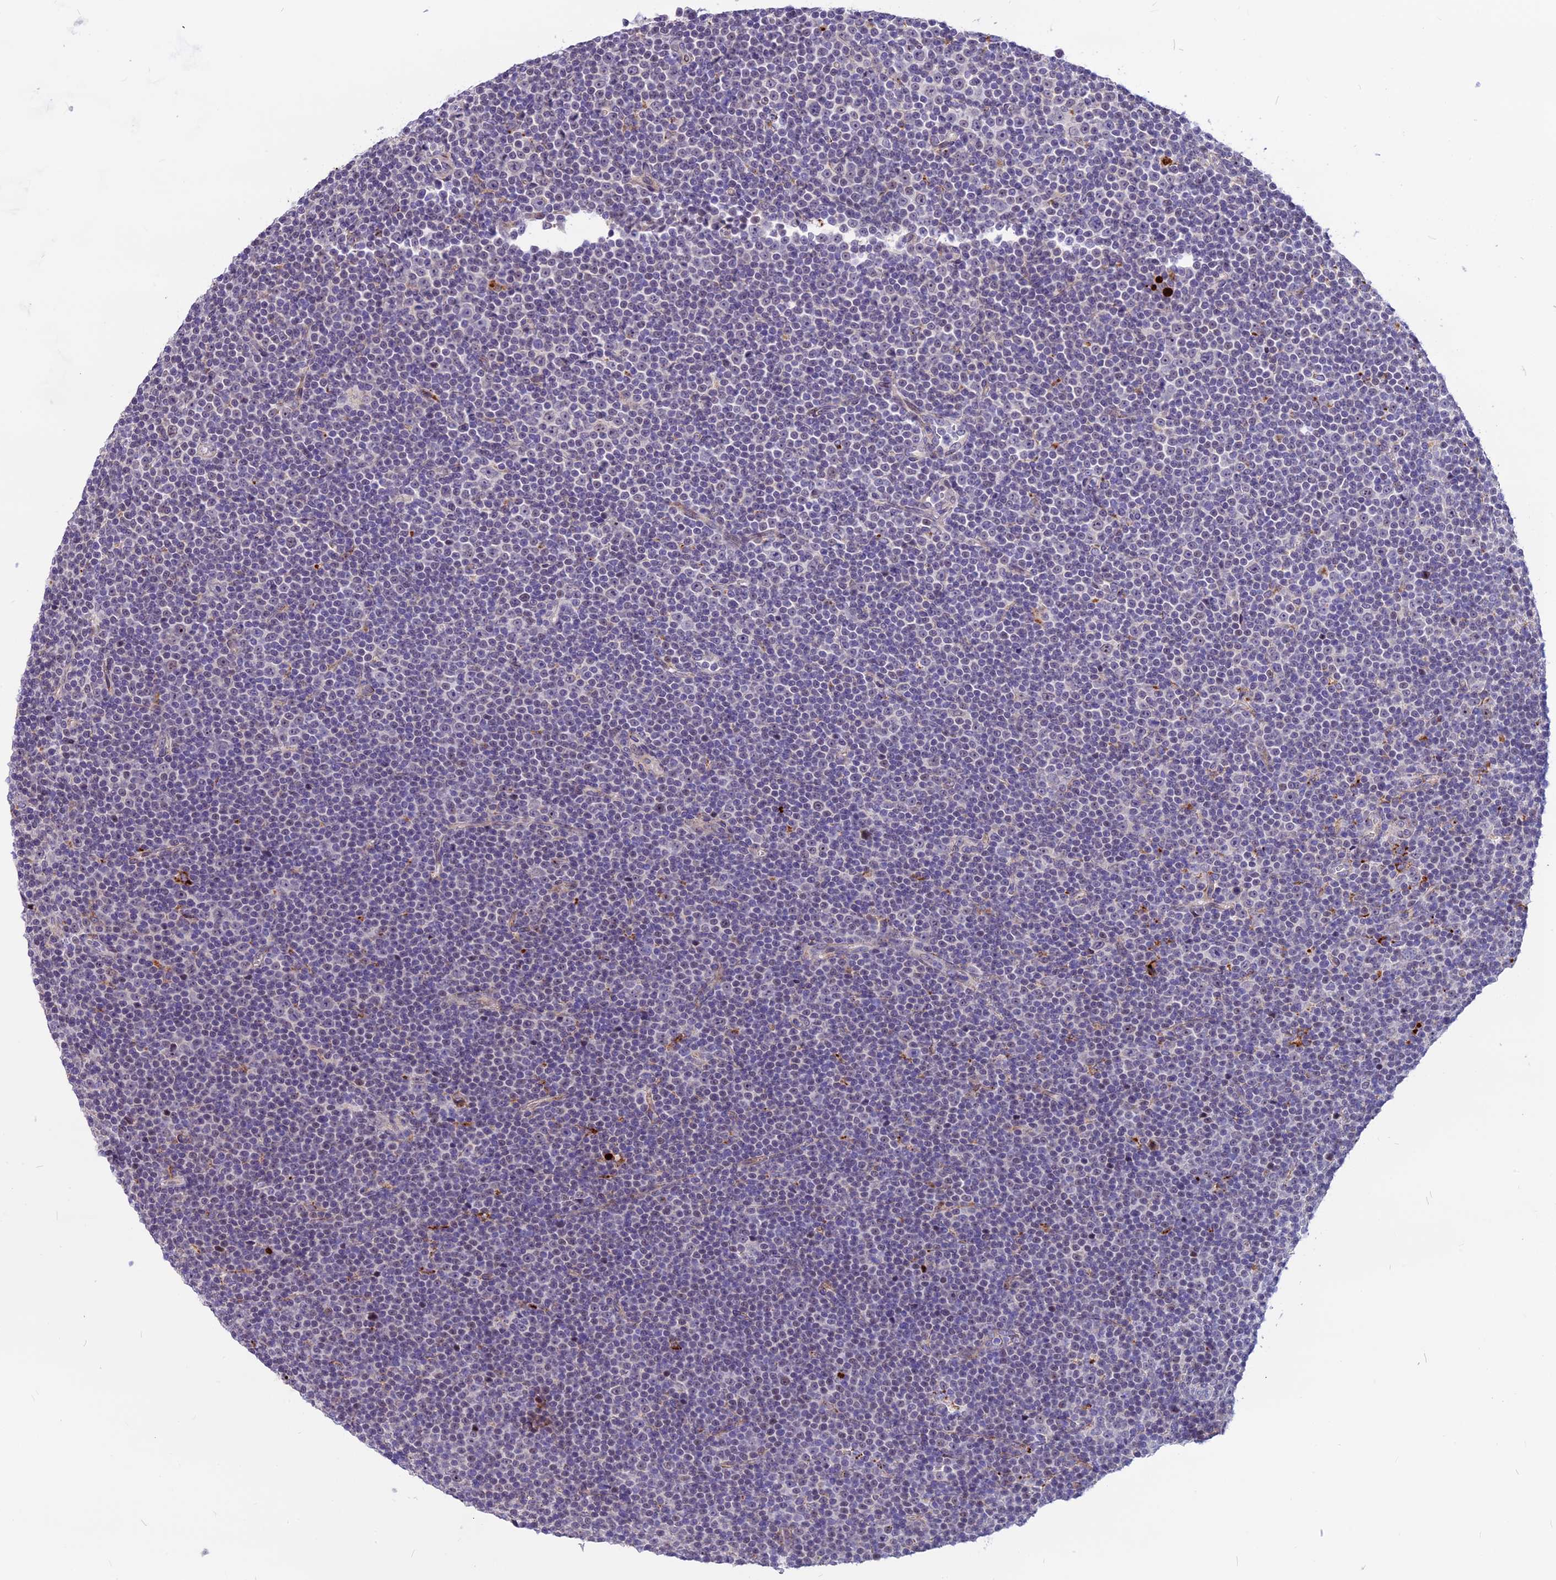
{"staining": {"intensity": "negative", "quantity": "none", "location": "none"}, "tissue": "lymphoma", "cell_type": "Tumor cells", "image_type": "cancer", "snomed": [{"axis": "morphology", "description": "Malignant lymphoma, non-Hodgkin's type, Low grade"}, {"axis": "topography", "description": "Lymph node"}], "caption": "Protein analysis of lymphoma reveals no significant staining in tumor cells.", "gene": "THRSP", "patient": {"sex": "female", "age": 67}}